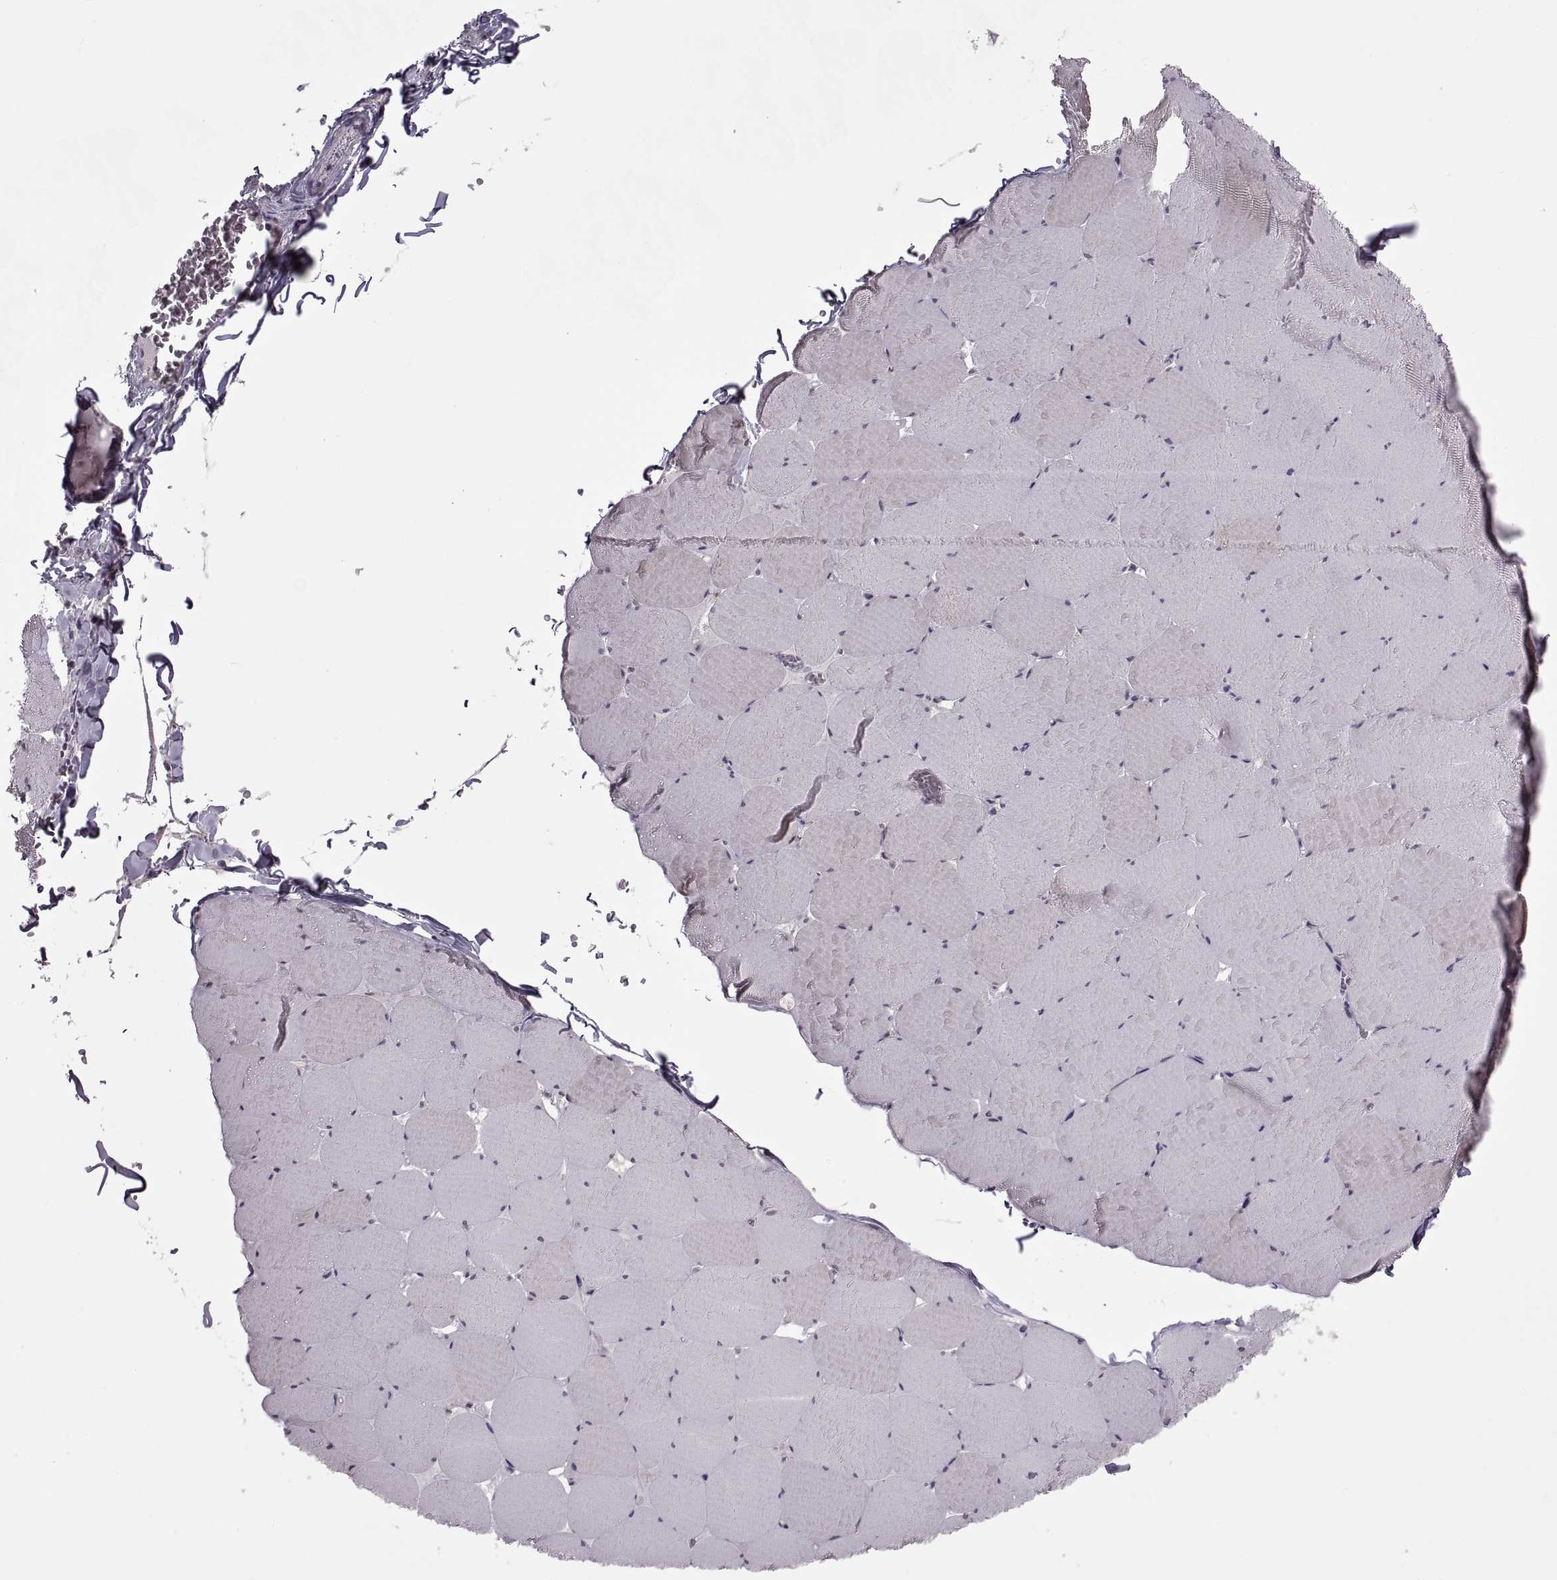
{"staining": {"intensity": "weak", "quantity": "<25%", "location": "cytoplasmic/membranous"}, "tissue": "skeletal muscle", "cell_type": "Myocytes", "image_type": "normal", "snomed": [{"axis": "morphology", "description": "Normal tissue, NOS"}, {"axis": "morphology", "description": "Malignant melanoma, Metastatic site"}, {"axis": "topography", "description": "Skeletal muscle"}], "caption": "A high-resolution image shows IHC staining of benign skeletal muscle, which exhibits no significant positivity in myocytes.", "gene": "OTP", "patient": {"sex": "male", "age": 50}}